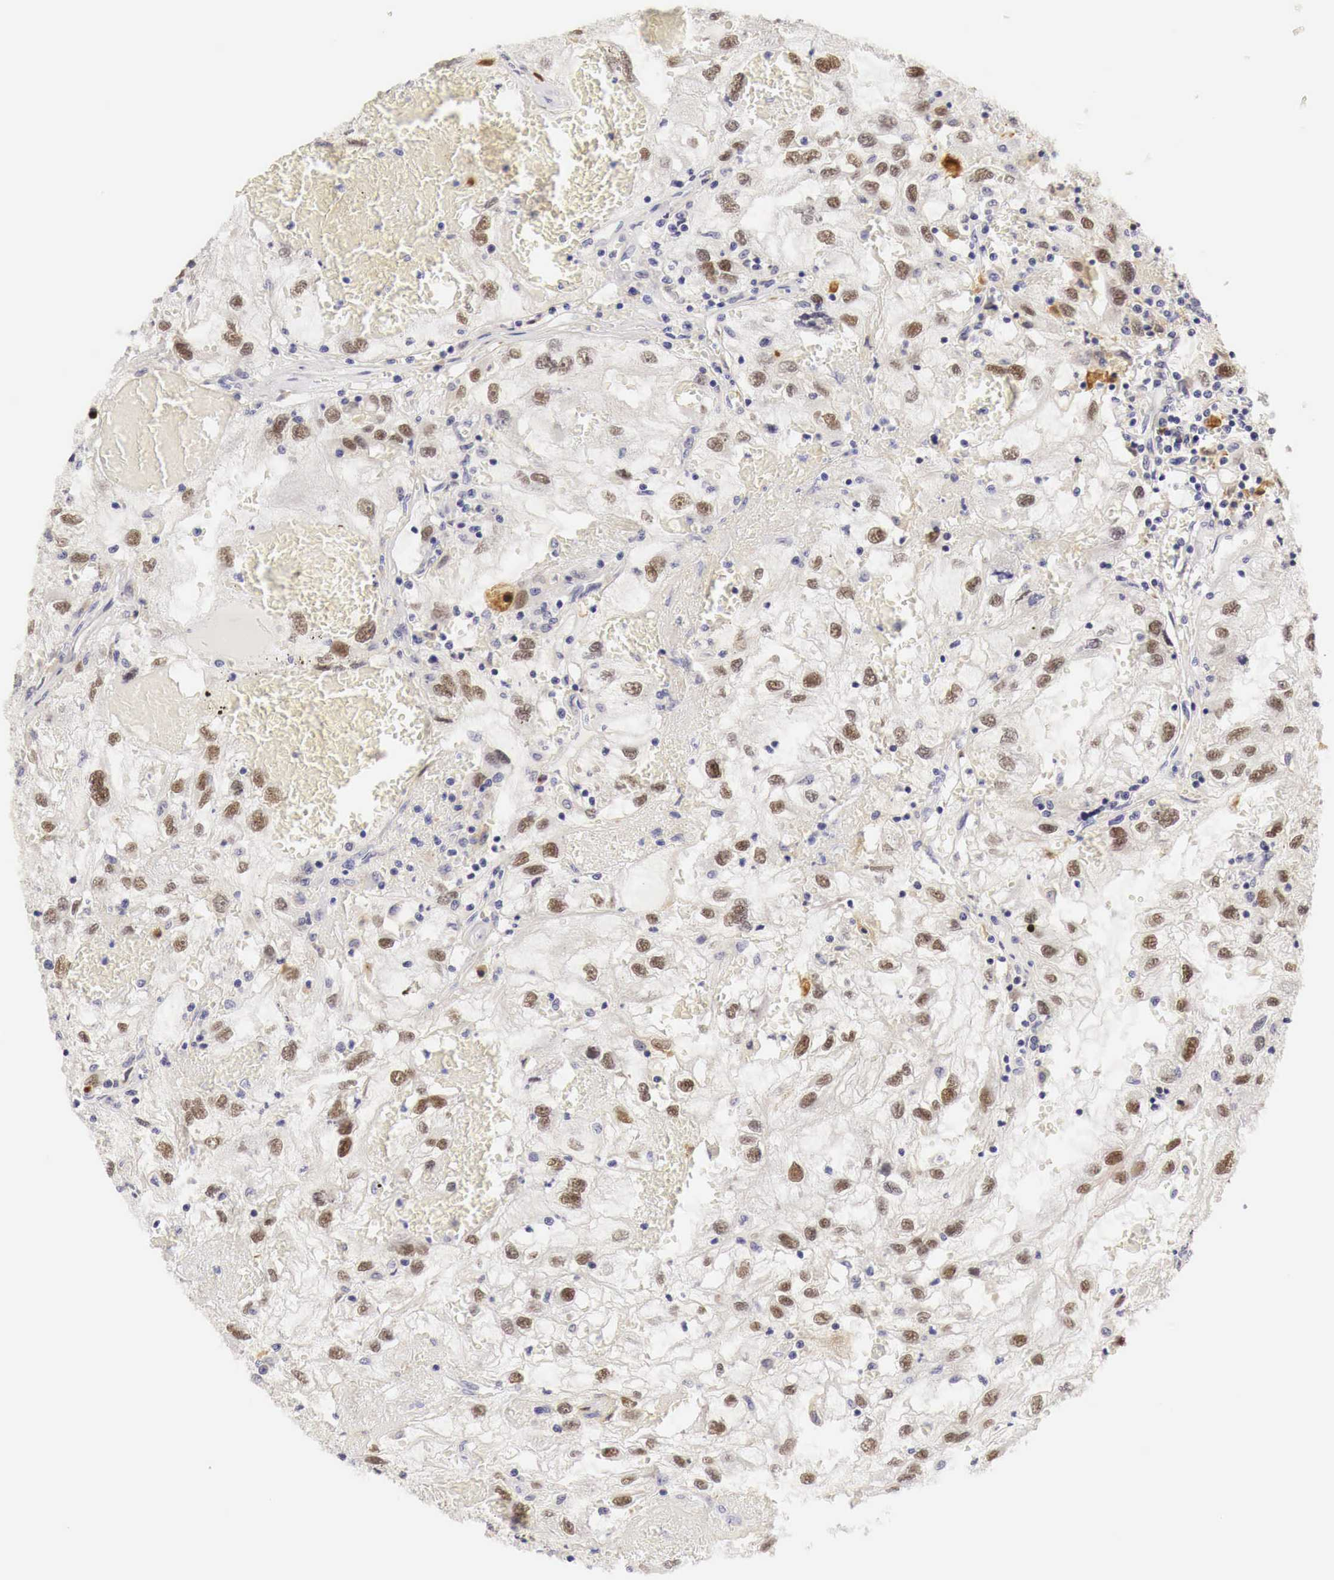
{"staining": {"intensity": "weak", "quantity": "25%-75%", "location": "cytoplasmic/membranous"}, "tissue": "renal cancer", "cell_type": "Tumor cells", "image_type": "cancer", "snomed": [{"axis": "morphology", "description": "Normal tissue, NOS"}, {"axis": "morphology", "description": "Adenocarcinoma, NOS"}, {"axis": "topography", "description": "Kidney"}], "caption": "Weak cytoplasmic/membranous expression for a protein is appreciated in about 25%-75% of tumor cells of renal adenocarcinoma using immunohistochemistry.", "gene": "CASP3", "patient": {"sex": "male", "age": 71}}